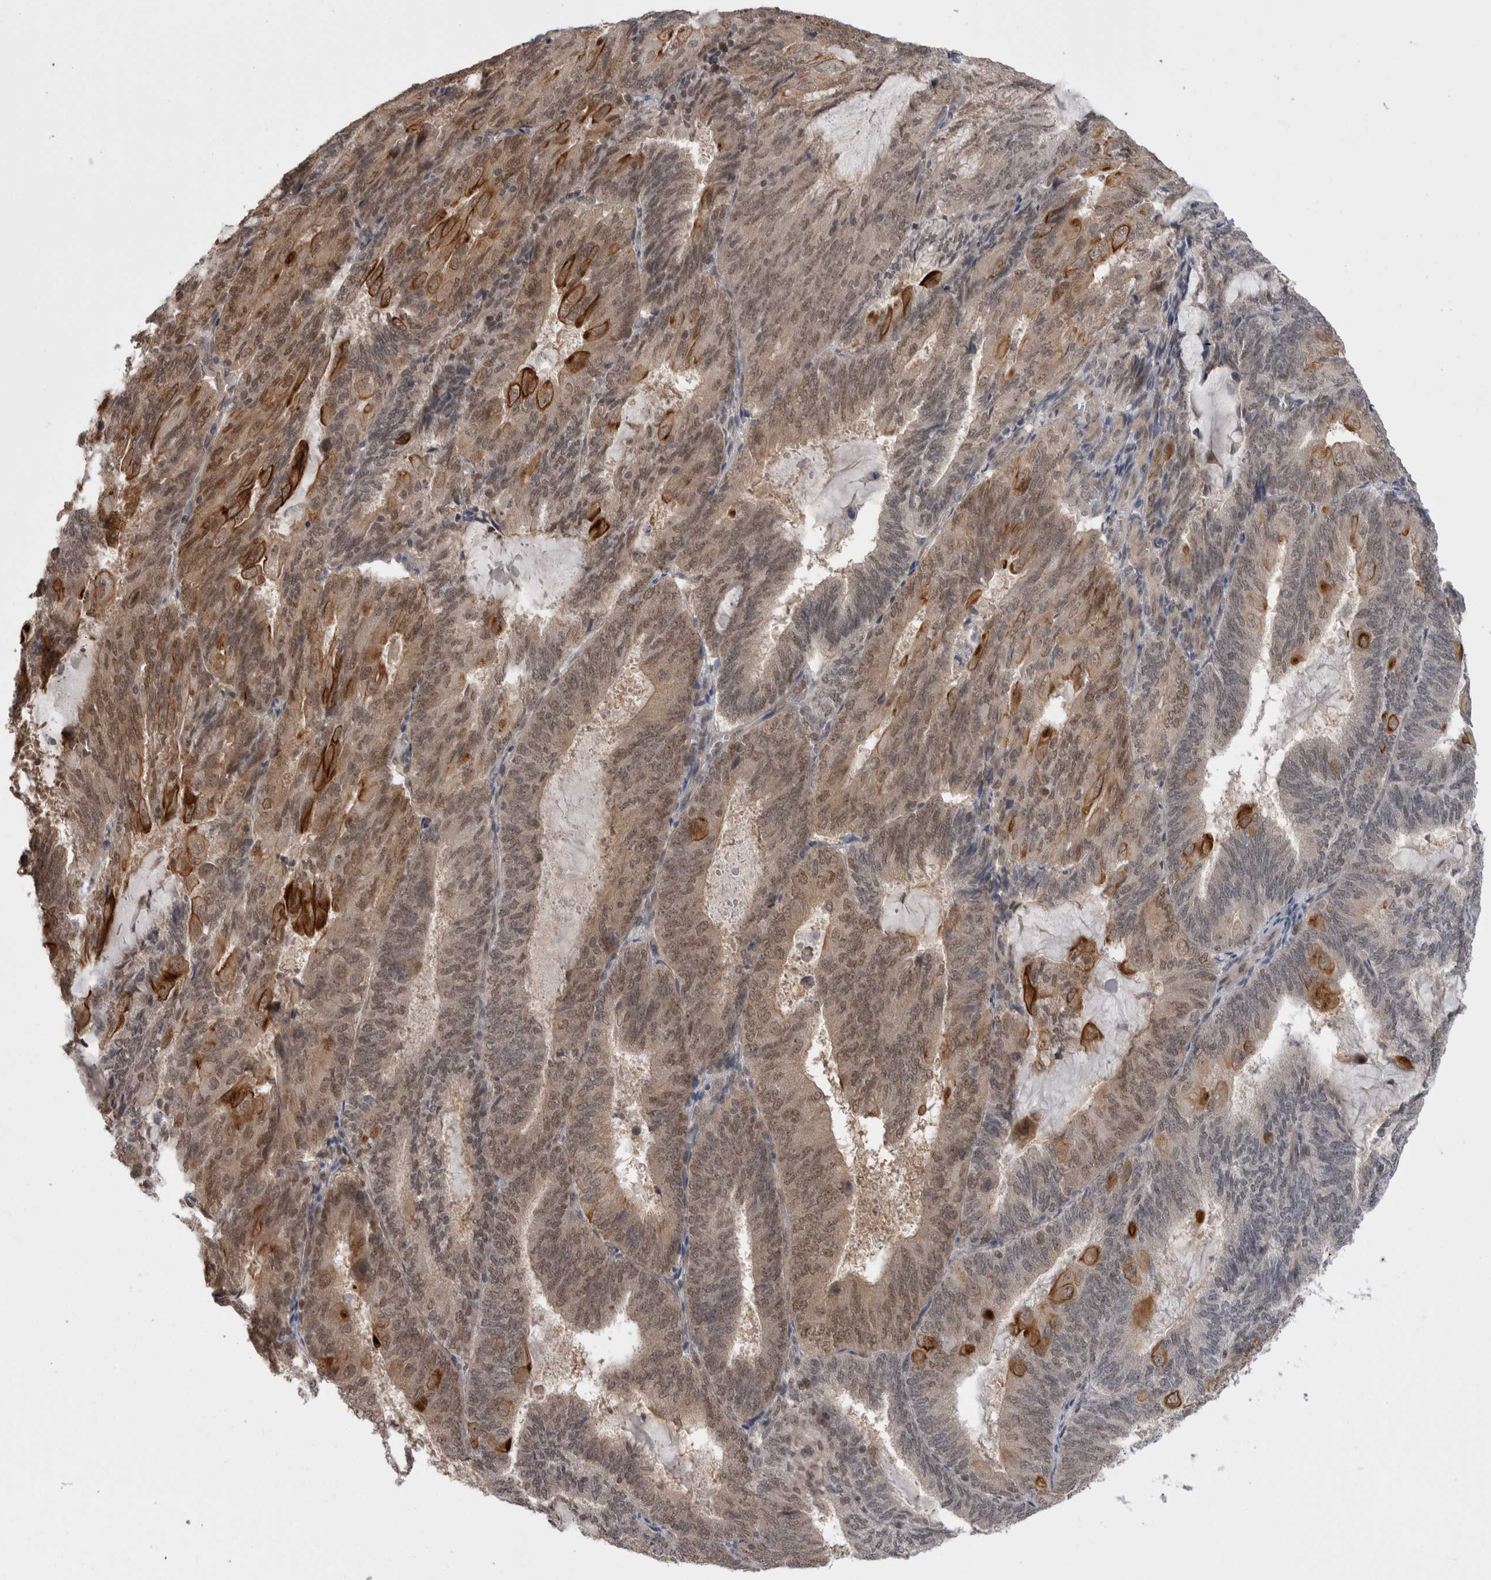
{"staining": {"intensity": "weak", "quantity": ">75%", "location": "cytoplasmic/membranous,nuclear"}, "tissue": "endometrial cancer", "cell_type": "Tumor cells", "image_type": "cancer", "snomed": [{"axis": "morphology", "description": "Adenocarcinoma, NOS"}, {"axis": "topography", "description": "Endometrium"}], "caption": "Immunohistochemistry (IHC) micrograph of neoplastic tissue: adenocarcinoma (endometrial) stained using IHC exhibits low levels of weak protein expression localized specifically in the cytoplasmic/membranous and nuclear of tumor cells, appearing as a cytoplasmic/membranous and nuclear brown color.", "gene": "ZNF341", "patient": {"sex": "female", "age": 81}}